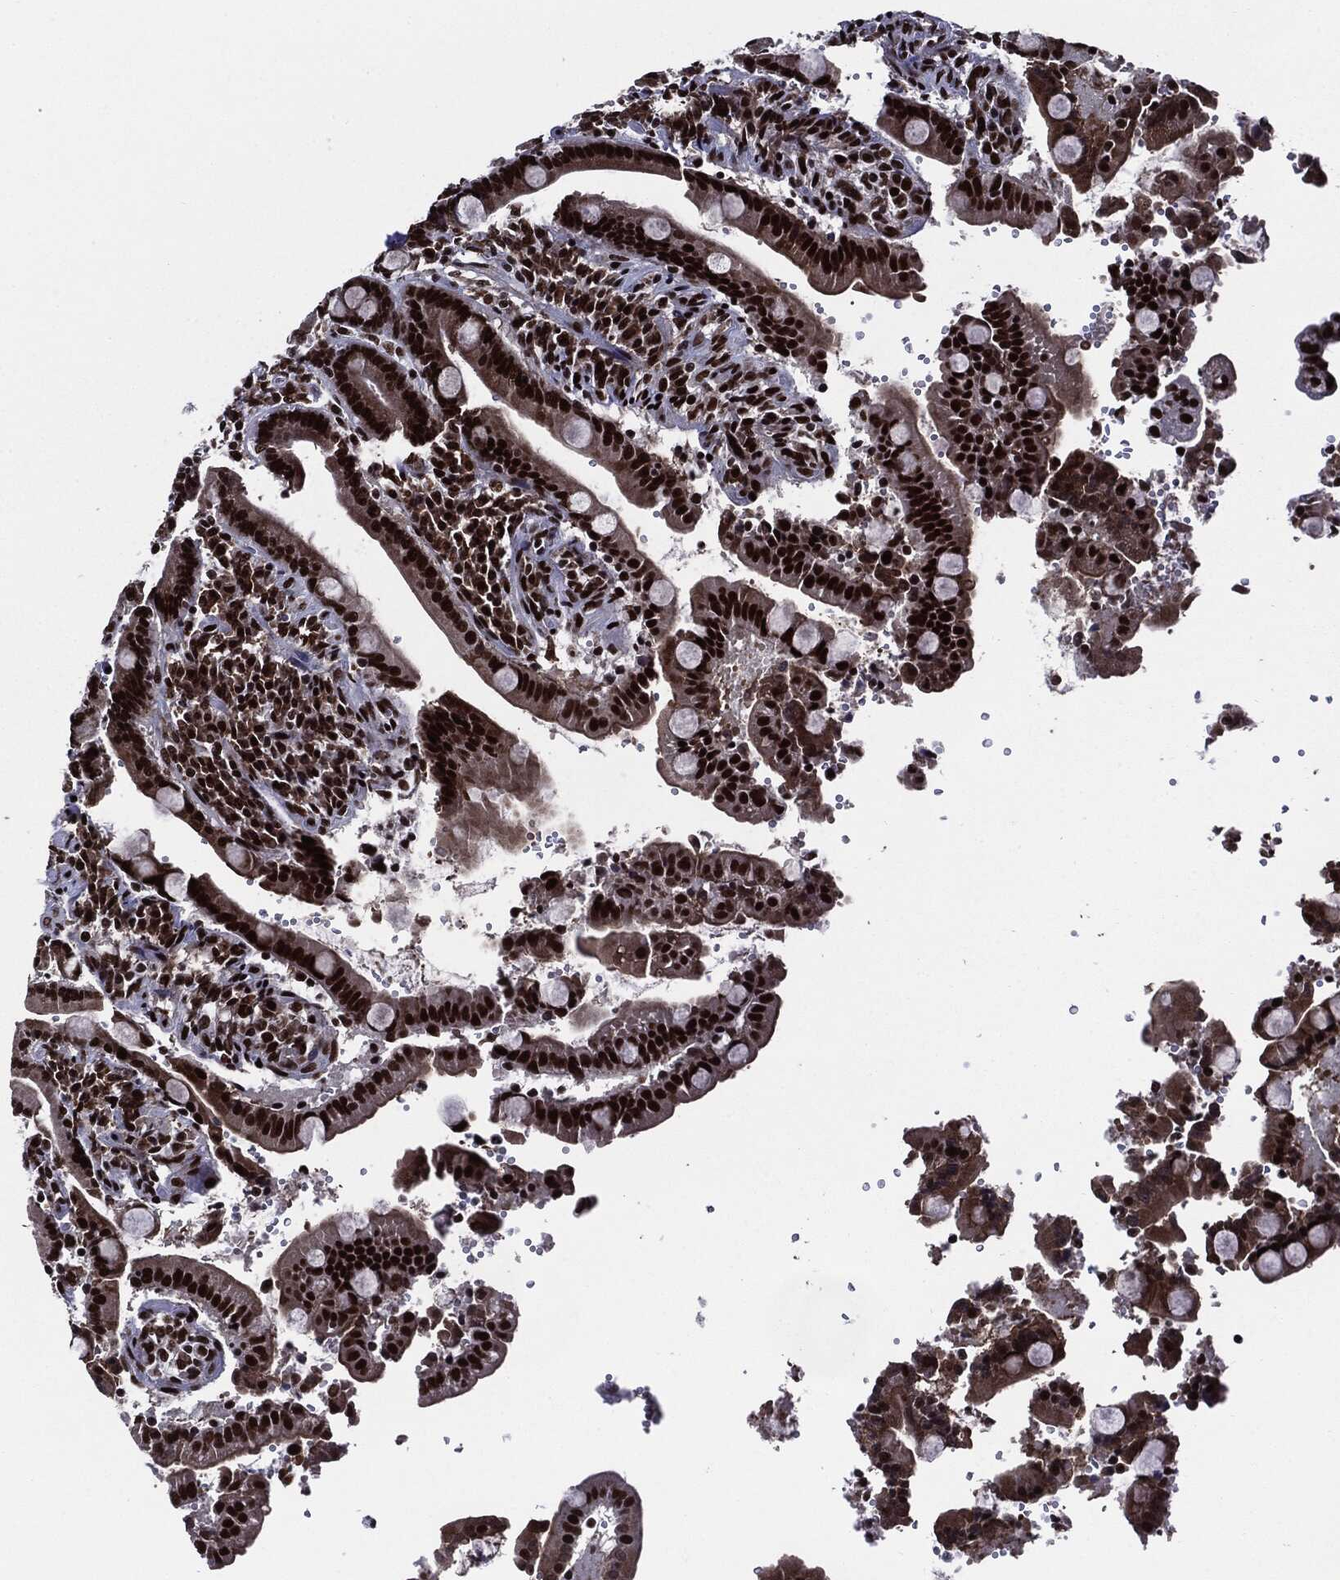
{"staining": {"intensity": "strong", "quantity": ">75%", "location": "nuclear"}, "tissue": "duodenum", "cell_type": "Glandular cells", "image_type": "normal", "snomed": [{"axis": "morphology", "description": "Normal tissue, NOS"}, {"axis": "topography", "description": "Duodenum"}], "caption": "Strong nuclear expression for a protein is present in about >75% of glandular cells of unremarkable duodenum using IHC.", "gene": "ZFP91", "patient": {"sex": "female", "age": 62}}